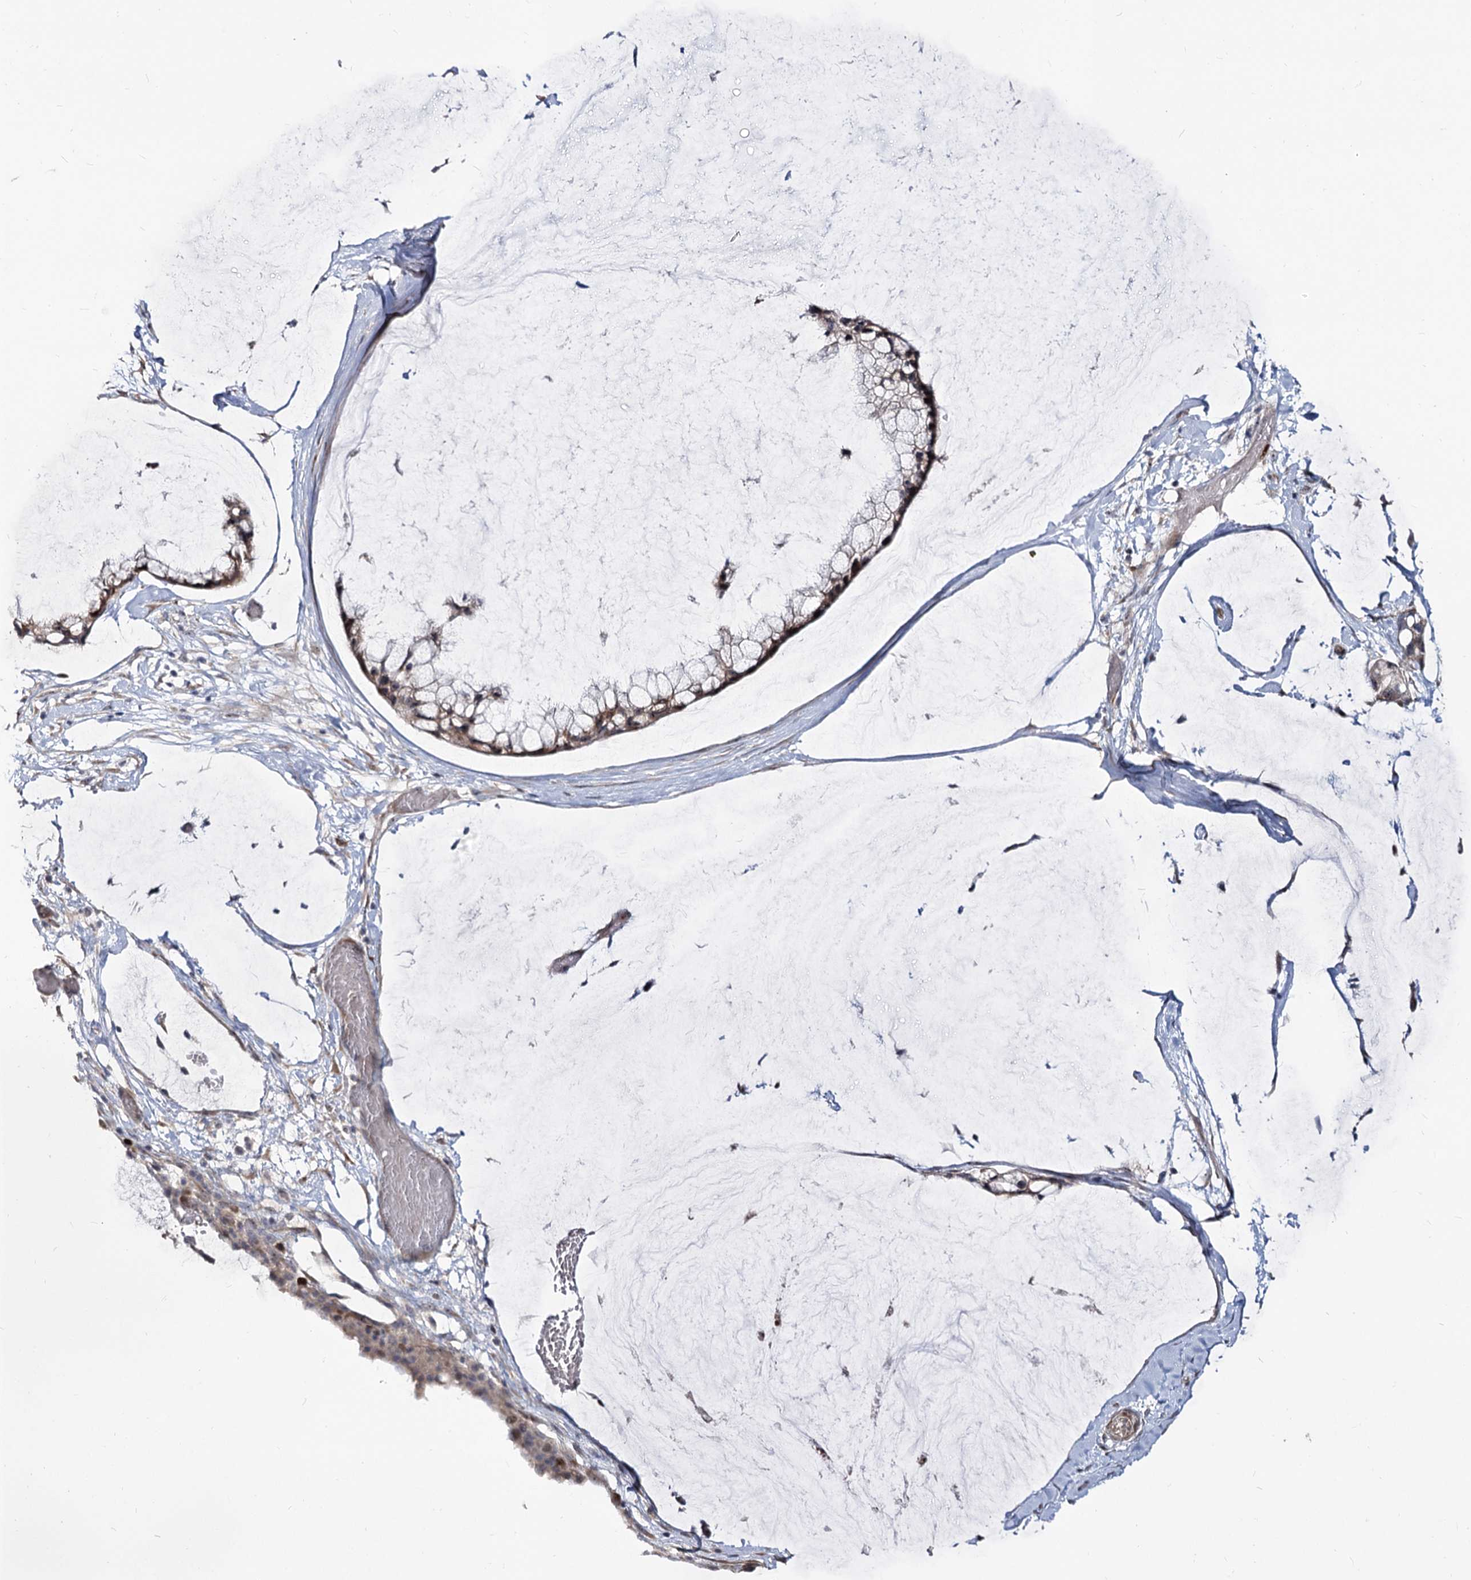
{"staining": {"intensity": "moderate", "quantity": "25%-75%", "location": "cytoplasmic/membranous"}, "tissue": "ovarian cancer", "cell_type": "Tumor cells", "image_type": "cancer", "snomed": [{"axis": "morphology", "description": "Cystadenocarcinoma, mucinous, NOS"}, {"axis": "topography", "description": "Ovary"}], "caption": "A medium amount of moderate cytoplasmic/membranous staining is present in about 25%-75% of tumor cells in ovarian cancer (mucinous cystadenocarcinoma) tissue.", "gene": "PIK3C2A", "patient": {"sex": "female", "age": 39}}